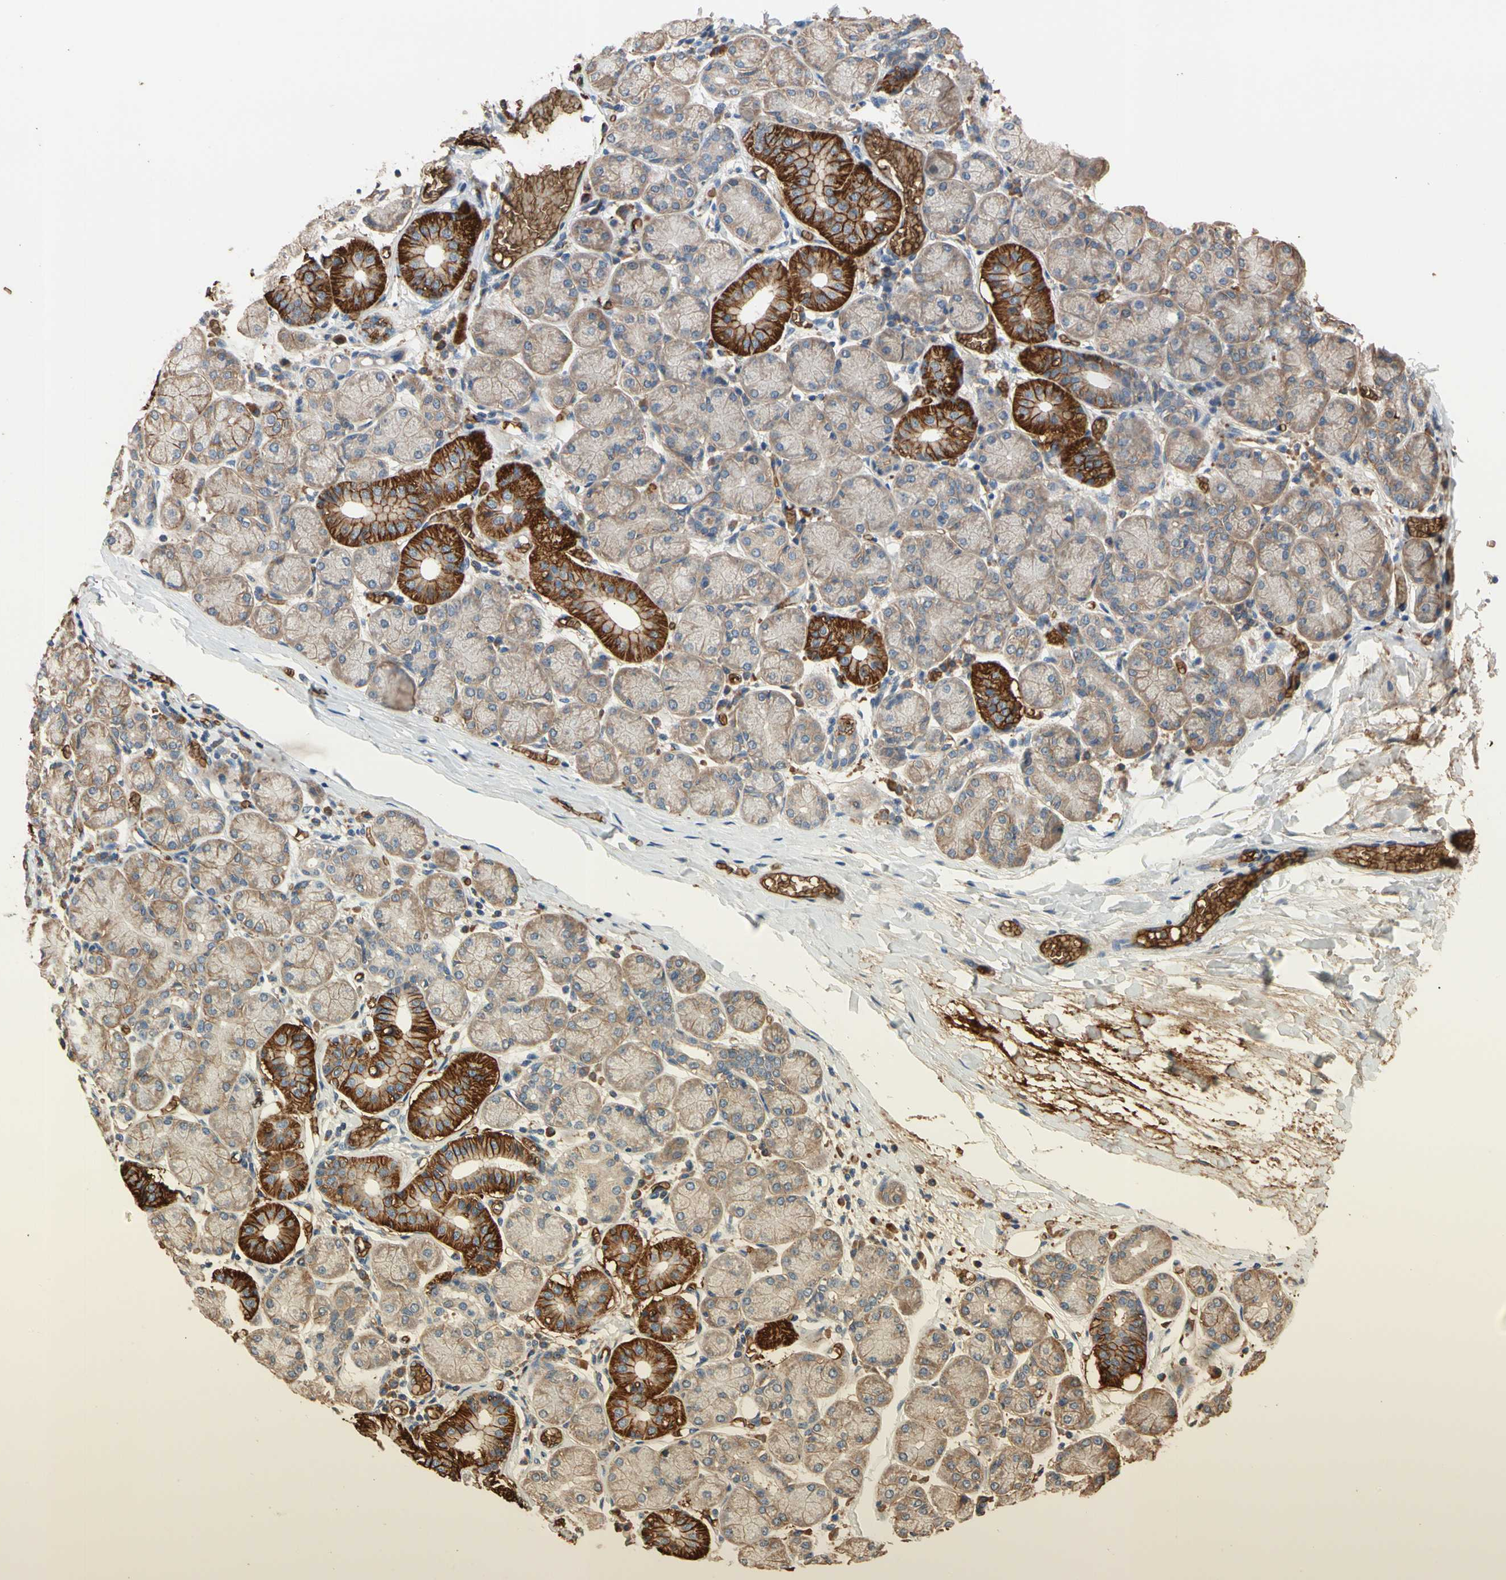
{"staining": {"intensity": "strong", "quantity": "<25%", "location": "cytoplasmic/membranous"}, "tissue": "salivary gland", "cell_type": "Glandular cells", "image_type": "normal", "snomed": [{"axis": "morphology", "description": "Normal tissue, NOS"}, {"axis": "topography", "description": "Salivary gland"}], "caption": "Immunohistochemical staining of benign human salivary gland demonstrates <25% levels of strong cytoplasmic/membranous protein positivity in approximately <25% of glandular cells.", "gene": "RIOK2", "patient": {"sex": "female", "age": 24}}